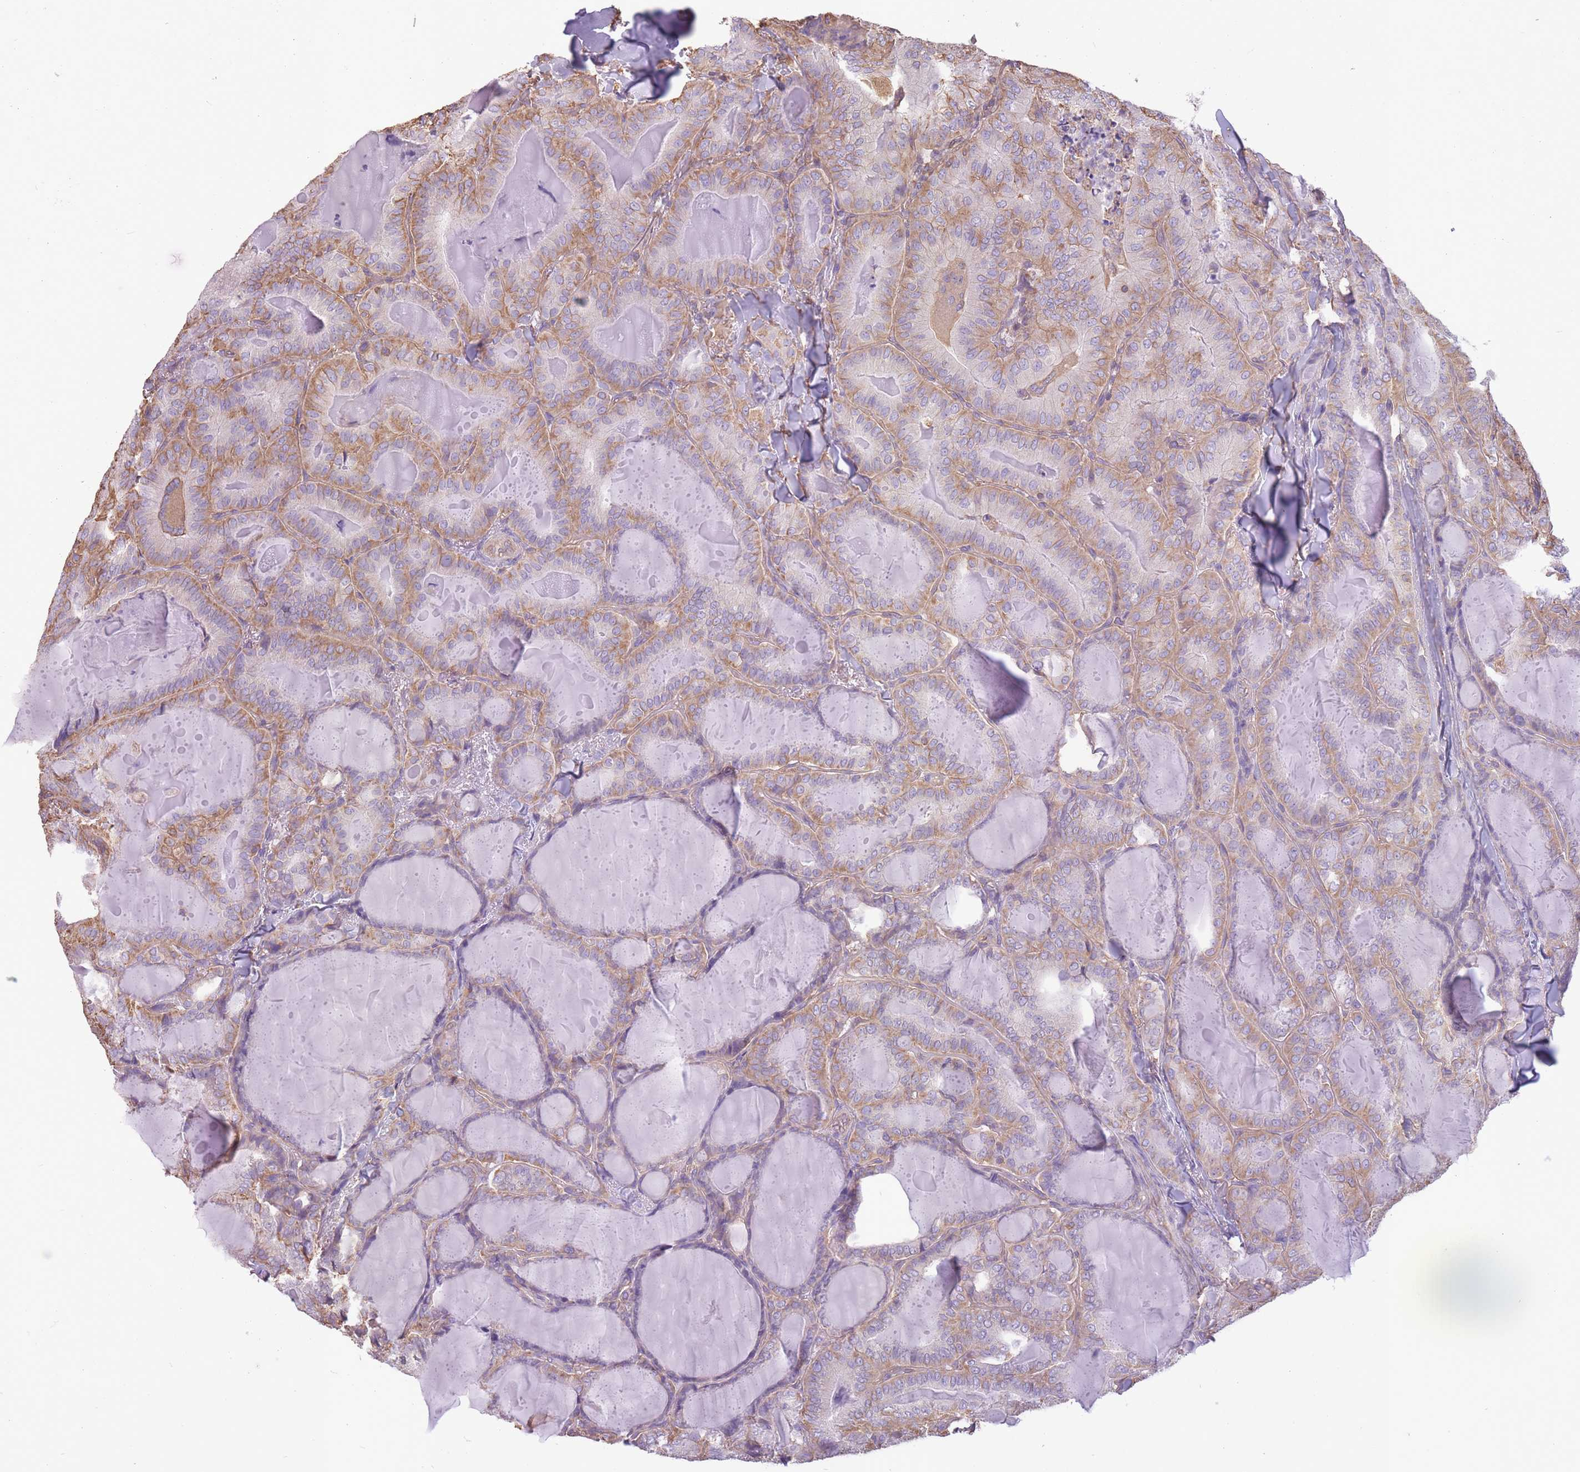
{"staining": {"intensity": "moderate", "quantity": "25%-75%", "location": "cytoplasmic/membranous"}, "tissue": "thyroid cancer", "cell_type": "Tumor cells", "image_type": "cancer", "snomed": [{"axis": "morphology", "description": "Papillary adenocarcinoma, NOS"}, {"axis": "topography", "description": "Thyroid gland"}], "caption": "The immunohistochemical stain highlights moderate cytoplasmic/membranous staining in tumor cells of thyroid cancer (papillary adenocarcinoma) tissue.", "gene": "ADD1", "patient": {"sex": "female", "age": 68}}